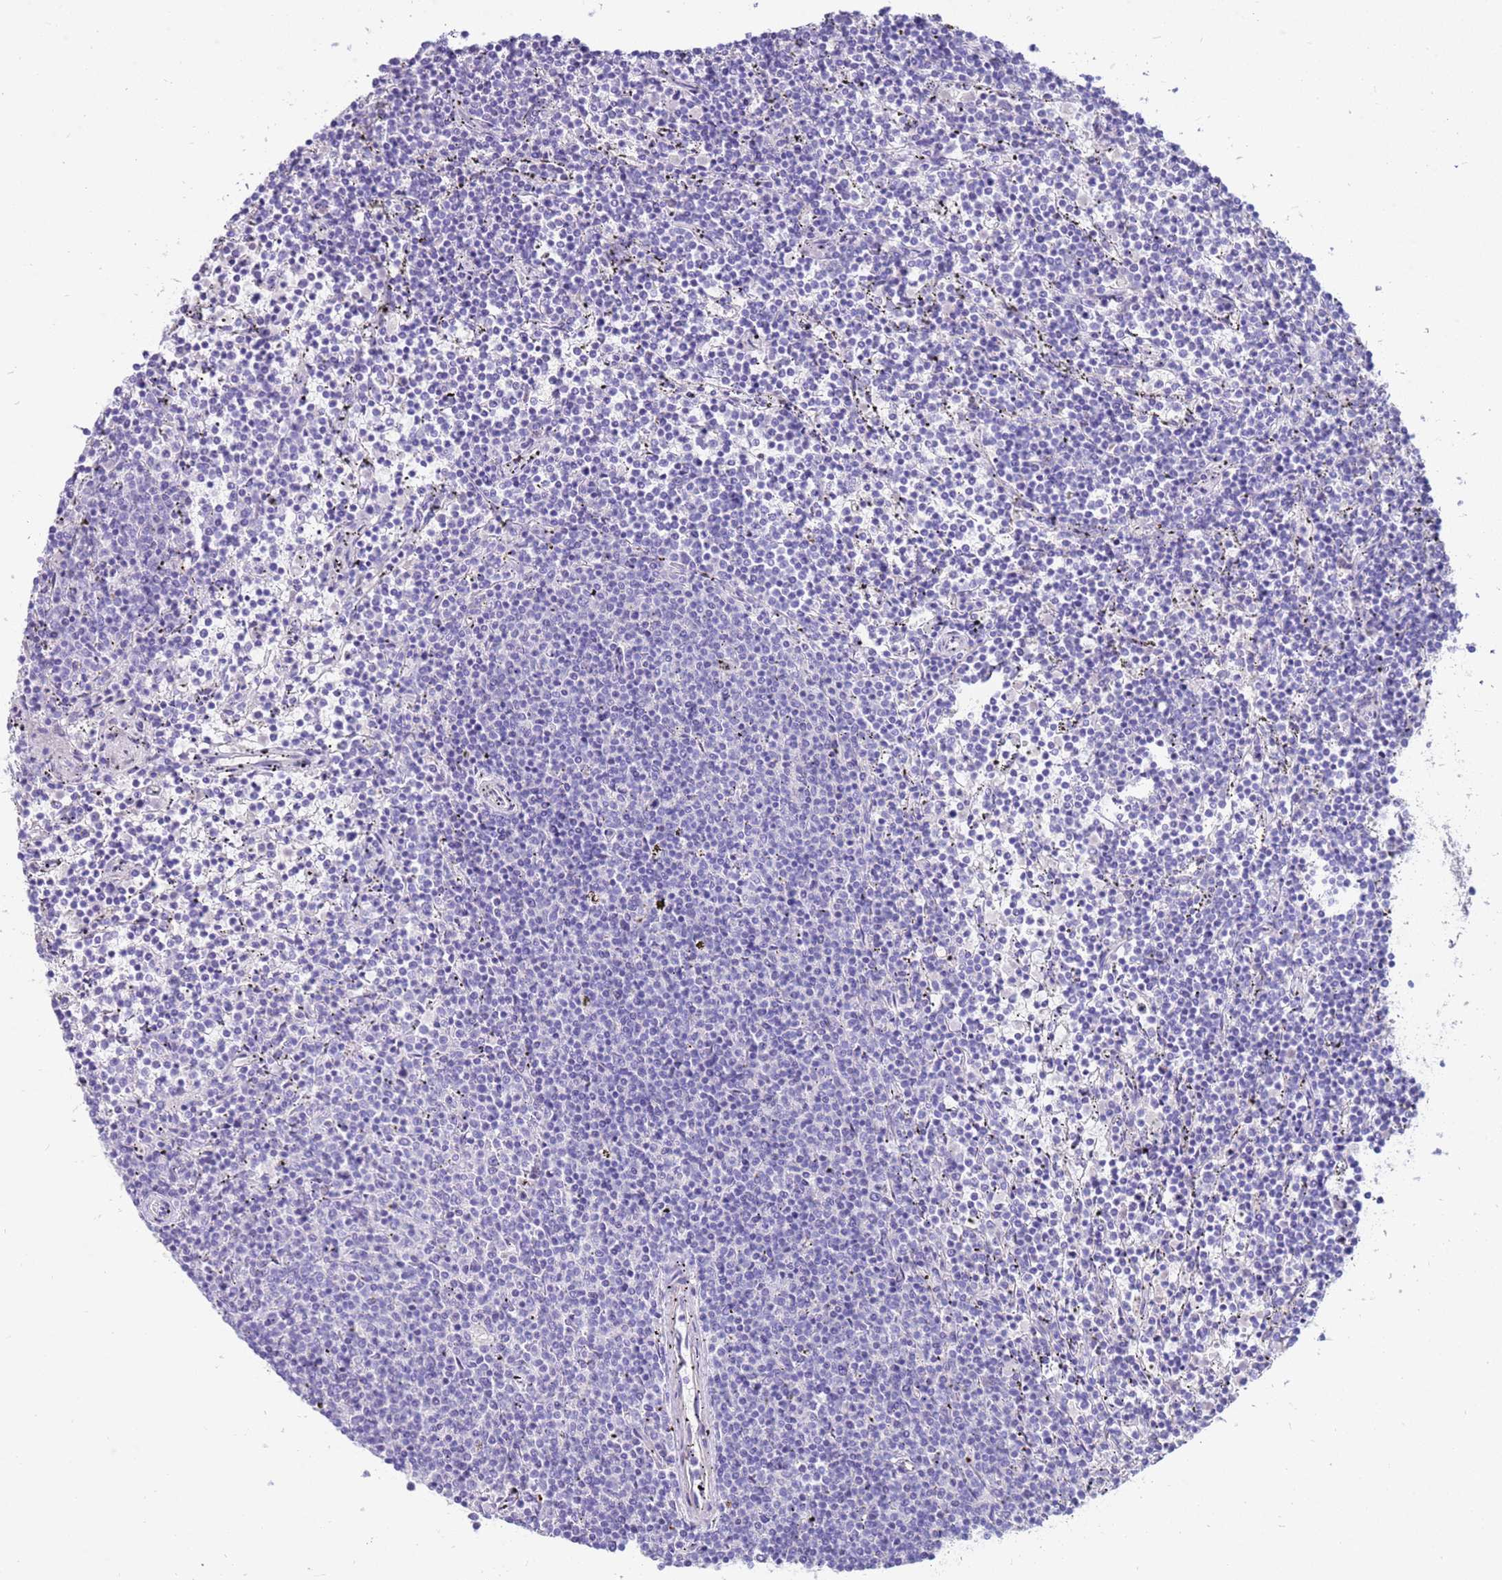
{"staining": {"intensity": "negative", "quantity": "none", "location": "none"}, "tissue": "lymphoma", "cell_type": "Tumor cells", "image_type": "cancer", "snomed": [{"axis": "morphology", "description": "Malignant lymphoma, non-Hodgkin's type, Low grade"}, {"axis": "topography", "description": "Spleen"}], "caption": "Immunohistochemistry (IHC) photomicrograph of neoplastic tissue: human lymphoma stained with DAB (3,3'-diaminobenzidine) reveals no significant protein positivity in tumor cells.", "gene": "EVPLL", "patient": {"sex": "female", "age": 50}}